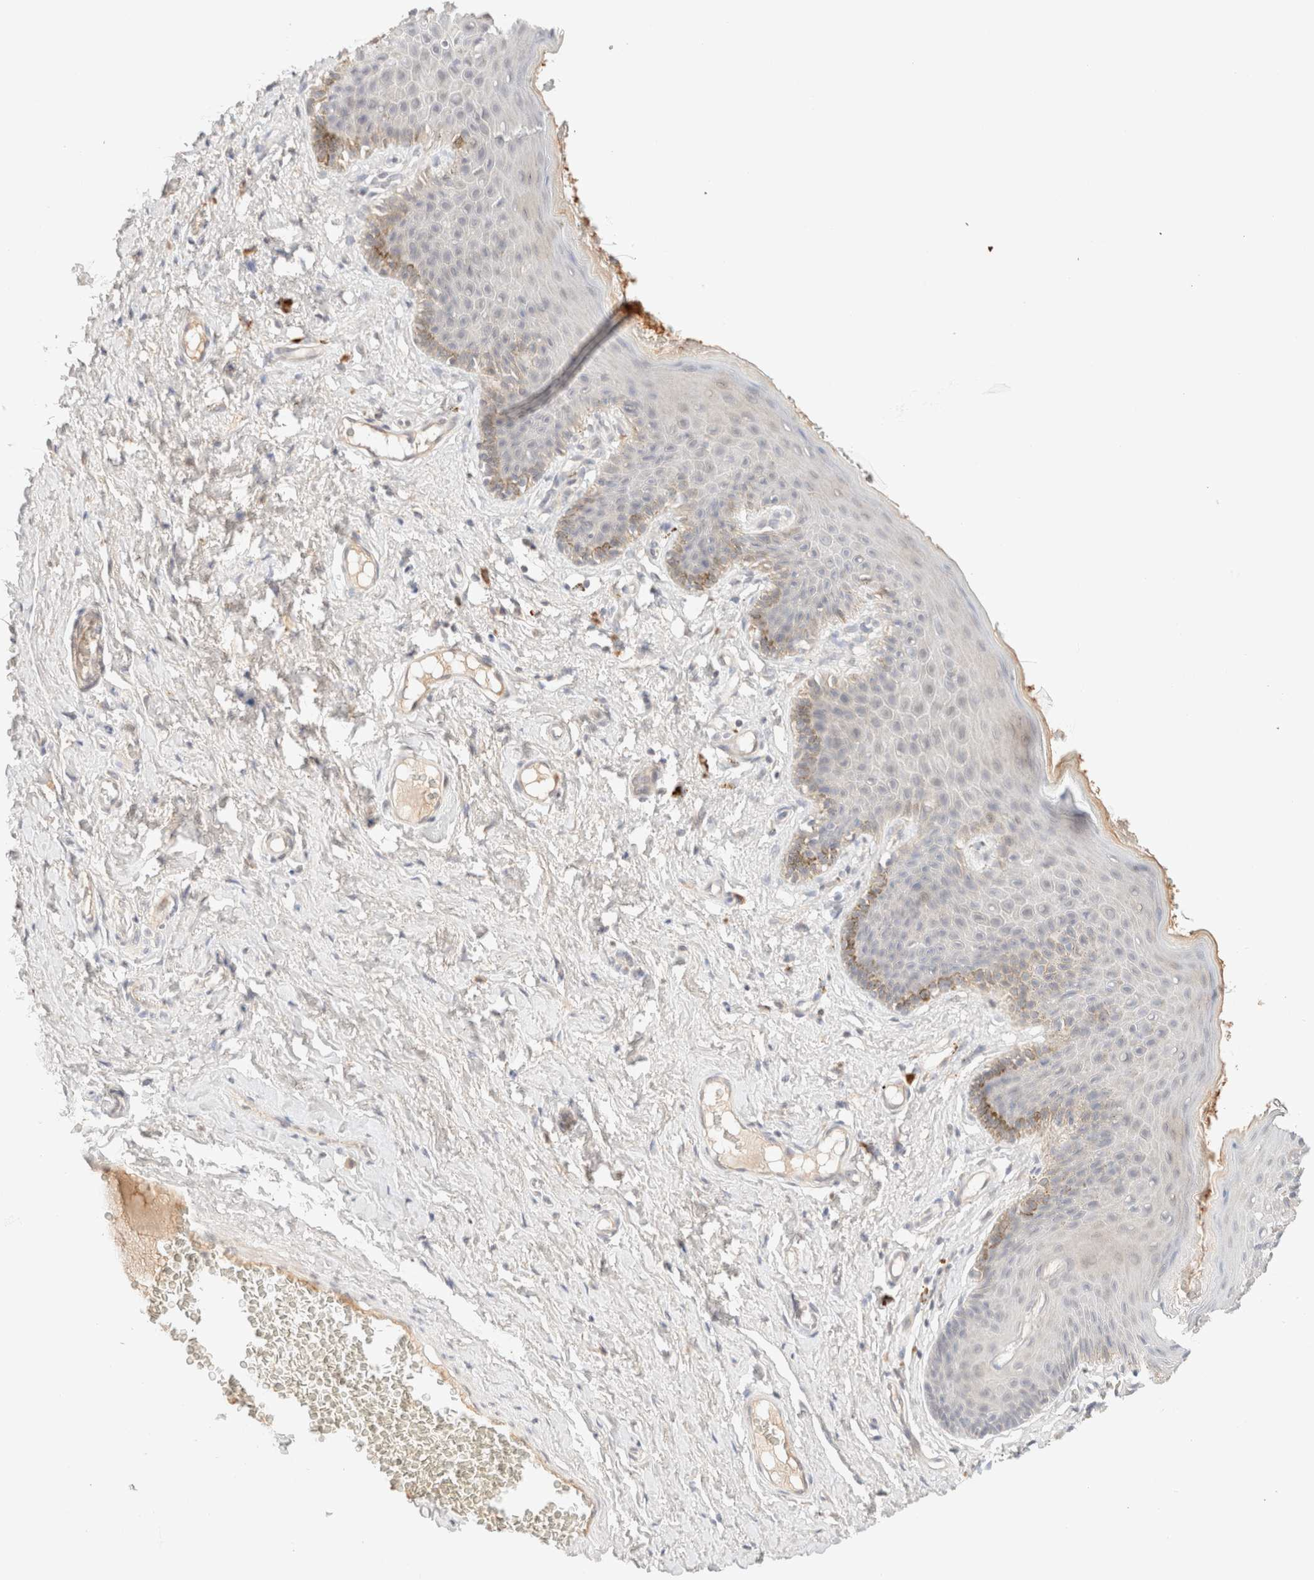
{"staining": {"intensity": "moderate", "quantity": "<25%", "location": "cytoplasmic/membranous"}, "tissue": "skin", "cell_type": "Epidermal cells", "image_type": "normal", "snomed": [{"axis": "morphology", "description": "Normal tissue, NOS"}, {"axis": "topography", "description": "Vulva"}], "caption": "Immunohistochemical staining of benign human skin demonstrates moderate cytoplasmic/membranous protein staining in about <25% of epidermal cells.", "gene": "SARM1", "patient": {"sex": "female", "age": 66}}